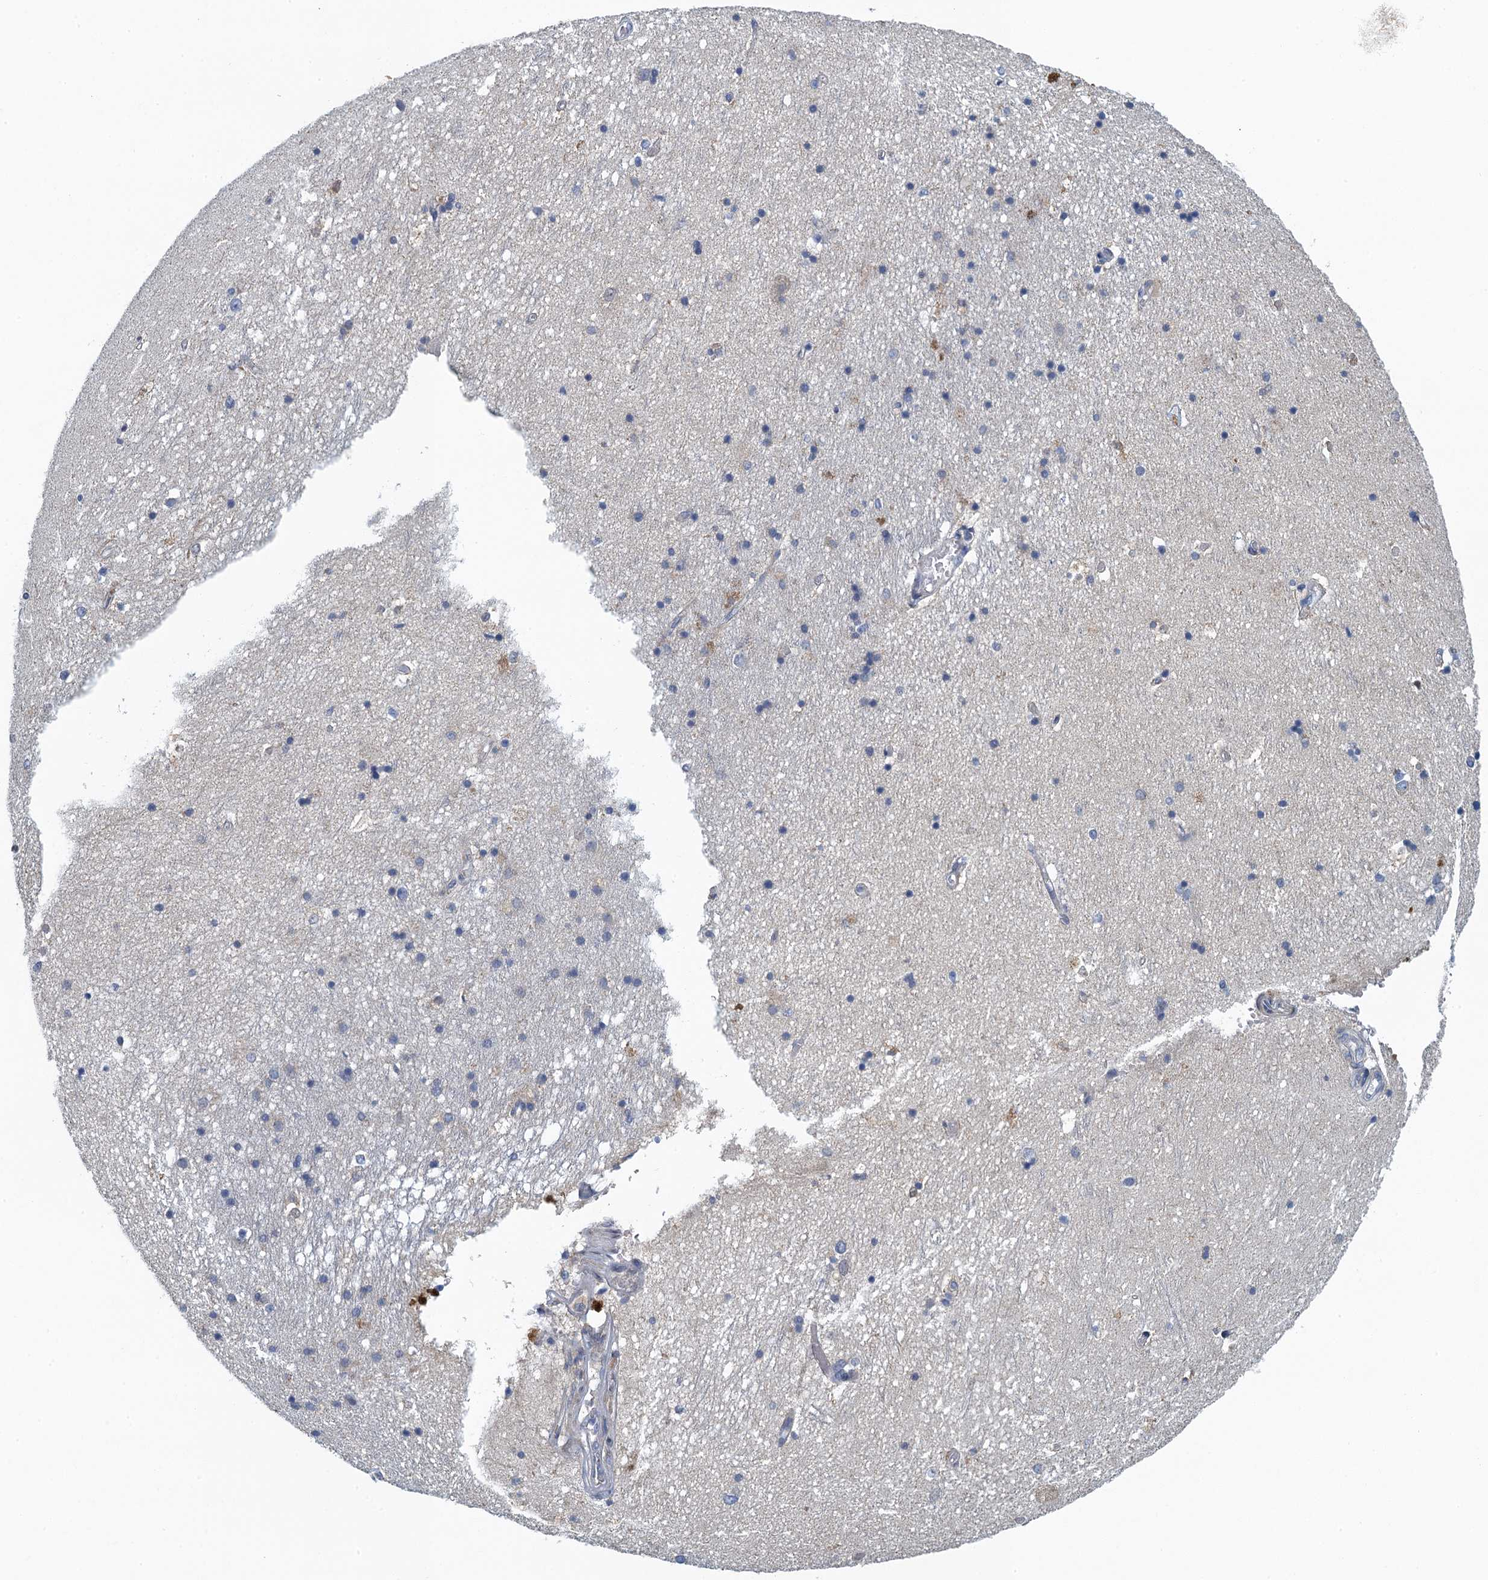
{"staining": {"intensity": "negative", "quantity": "none", "location": "none"}, "tissue": "hippocampus", "cell_type": "Glial cells", "image_type": "normal", "snomed": [{"axis": "morphology", "description": "Normal tissue, NOS"}, {"axis": "topography", "description": "Hippocampus"}], "caption": "This is an immunohistochemistry micrograph of unremarkable hippocampus. There is no positivity in glial cells.", "gene": "ALG2", "patient": {"sex": "male", "age": 45}}